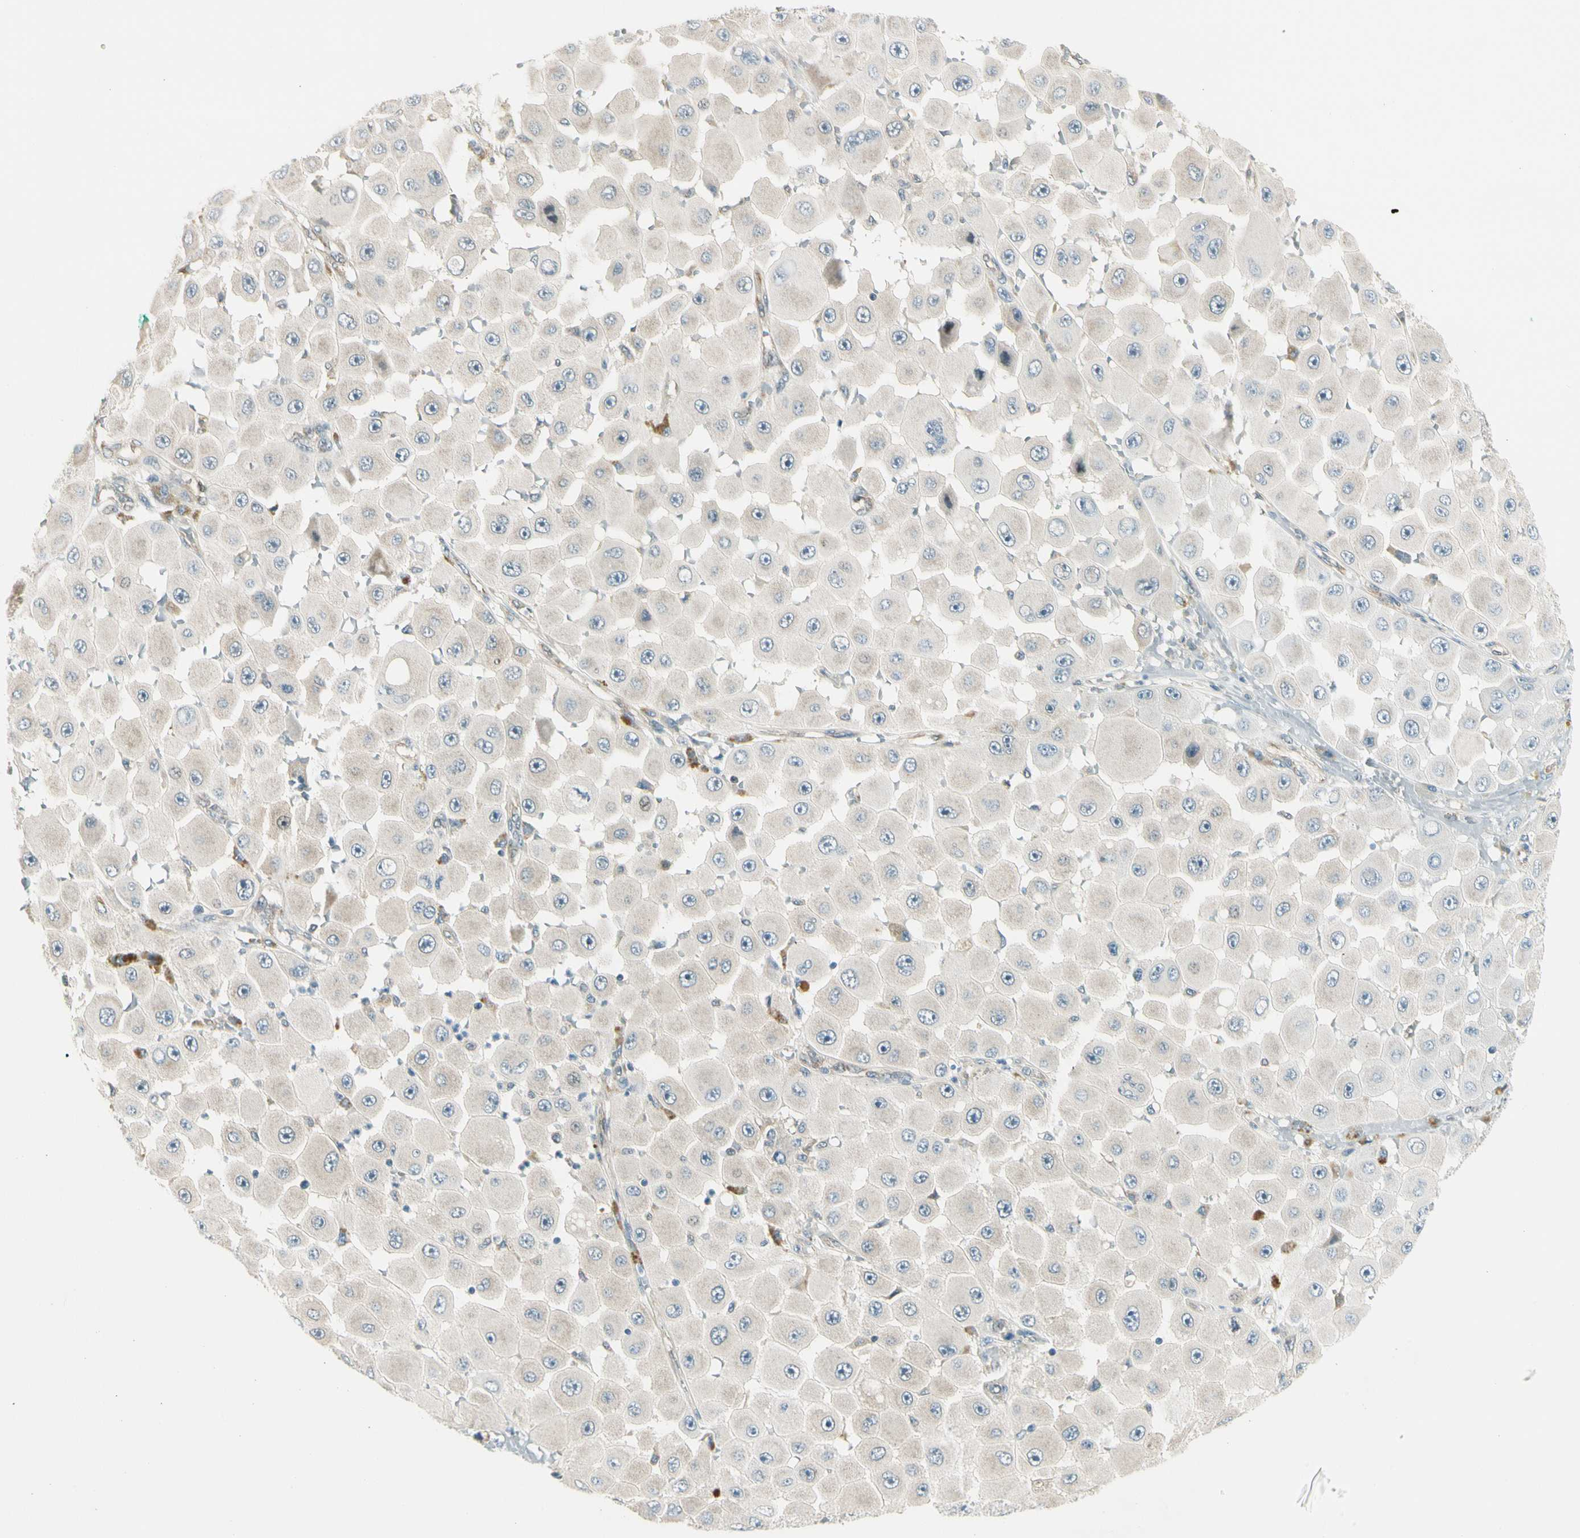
{"staining": {"intensity": "weak", "quantity": "<25%", "location": "cytoplasmic/membranous"}, "tissue": "melanoma", "cell_type": "Tumor cells", "image_type": "cancer", "snomed": [{"axis": "morphology", "description": "Malignant melanoma, NOS"}, {"axis": "topography", "description": "Skin"}], "caption": "Photomicrograph shows no protein staining in tumor cells of melanoma tissue.", "gene": "SVBP", "patient": {"sex": "female", "age": 81}}